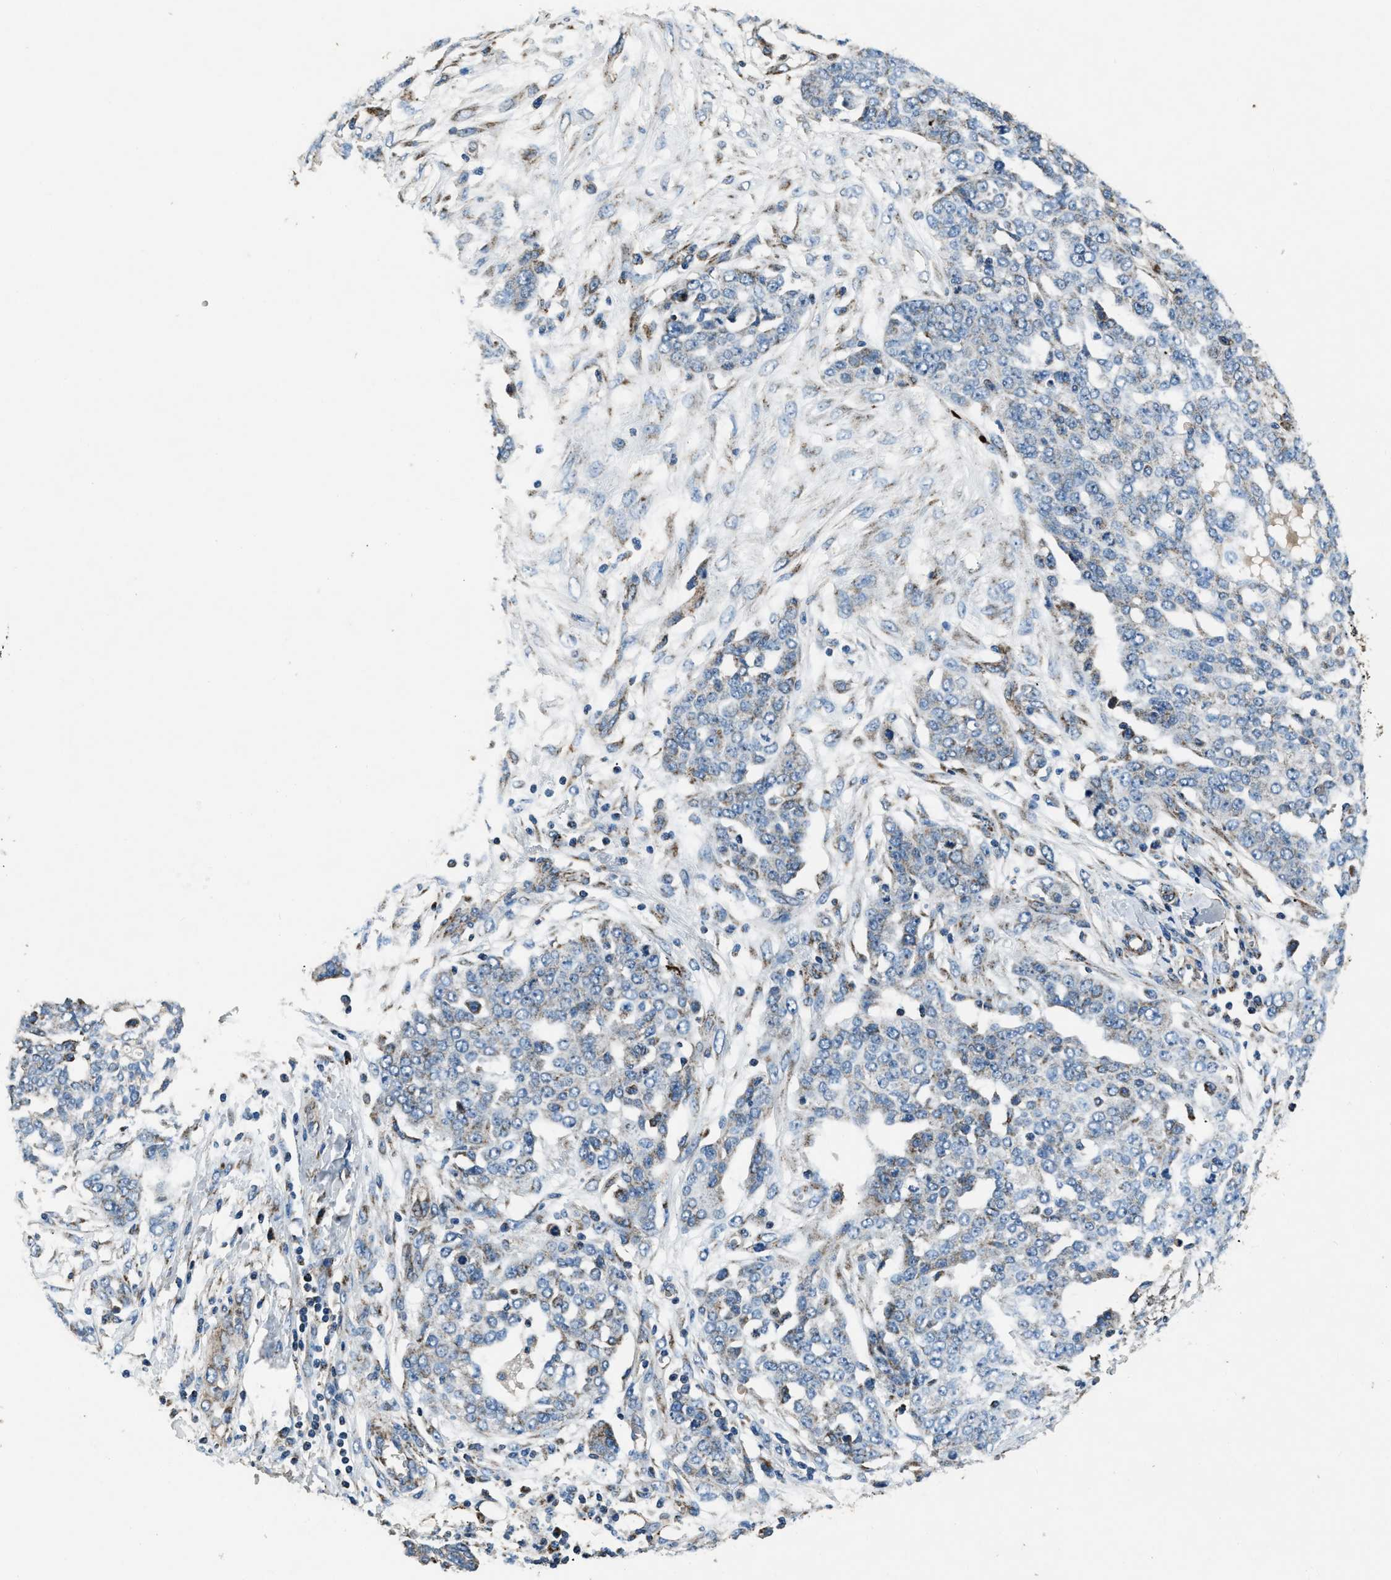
{"staining": {"intensity": "weak", "quantity": "<25%", "location": "cytoplasmic/membranous"}, "tissue": "ovarian cancer", "cell_type": "Tumor cells", "image_type": "cancer", "snomed": [{"axis": "morphology", "description": "Cystadenocarcinoma, serous, NOS"}, {"axis": "topography", "description": "Soft tissue"}, {"axis": "topography", "description": "Ovary"}], "caption": "A high-resolution photomicrograph shows IHC staining of ovarian cancer (serous cystadenocarcinoma), which exhibits no significant staining in tumor cells. (DAB immunohistochemistry (IHC) with hematoxylin counter stain).", "gene": "OGDH", "patient": {"sex": "female", "age": 57}}